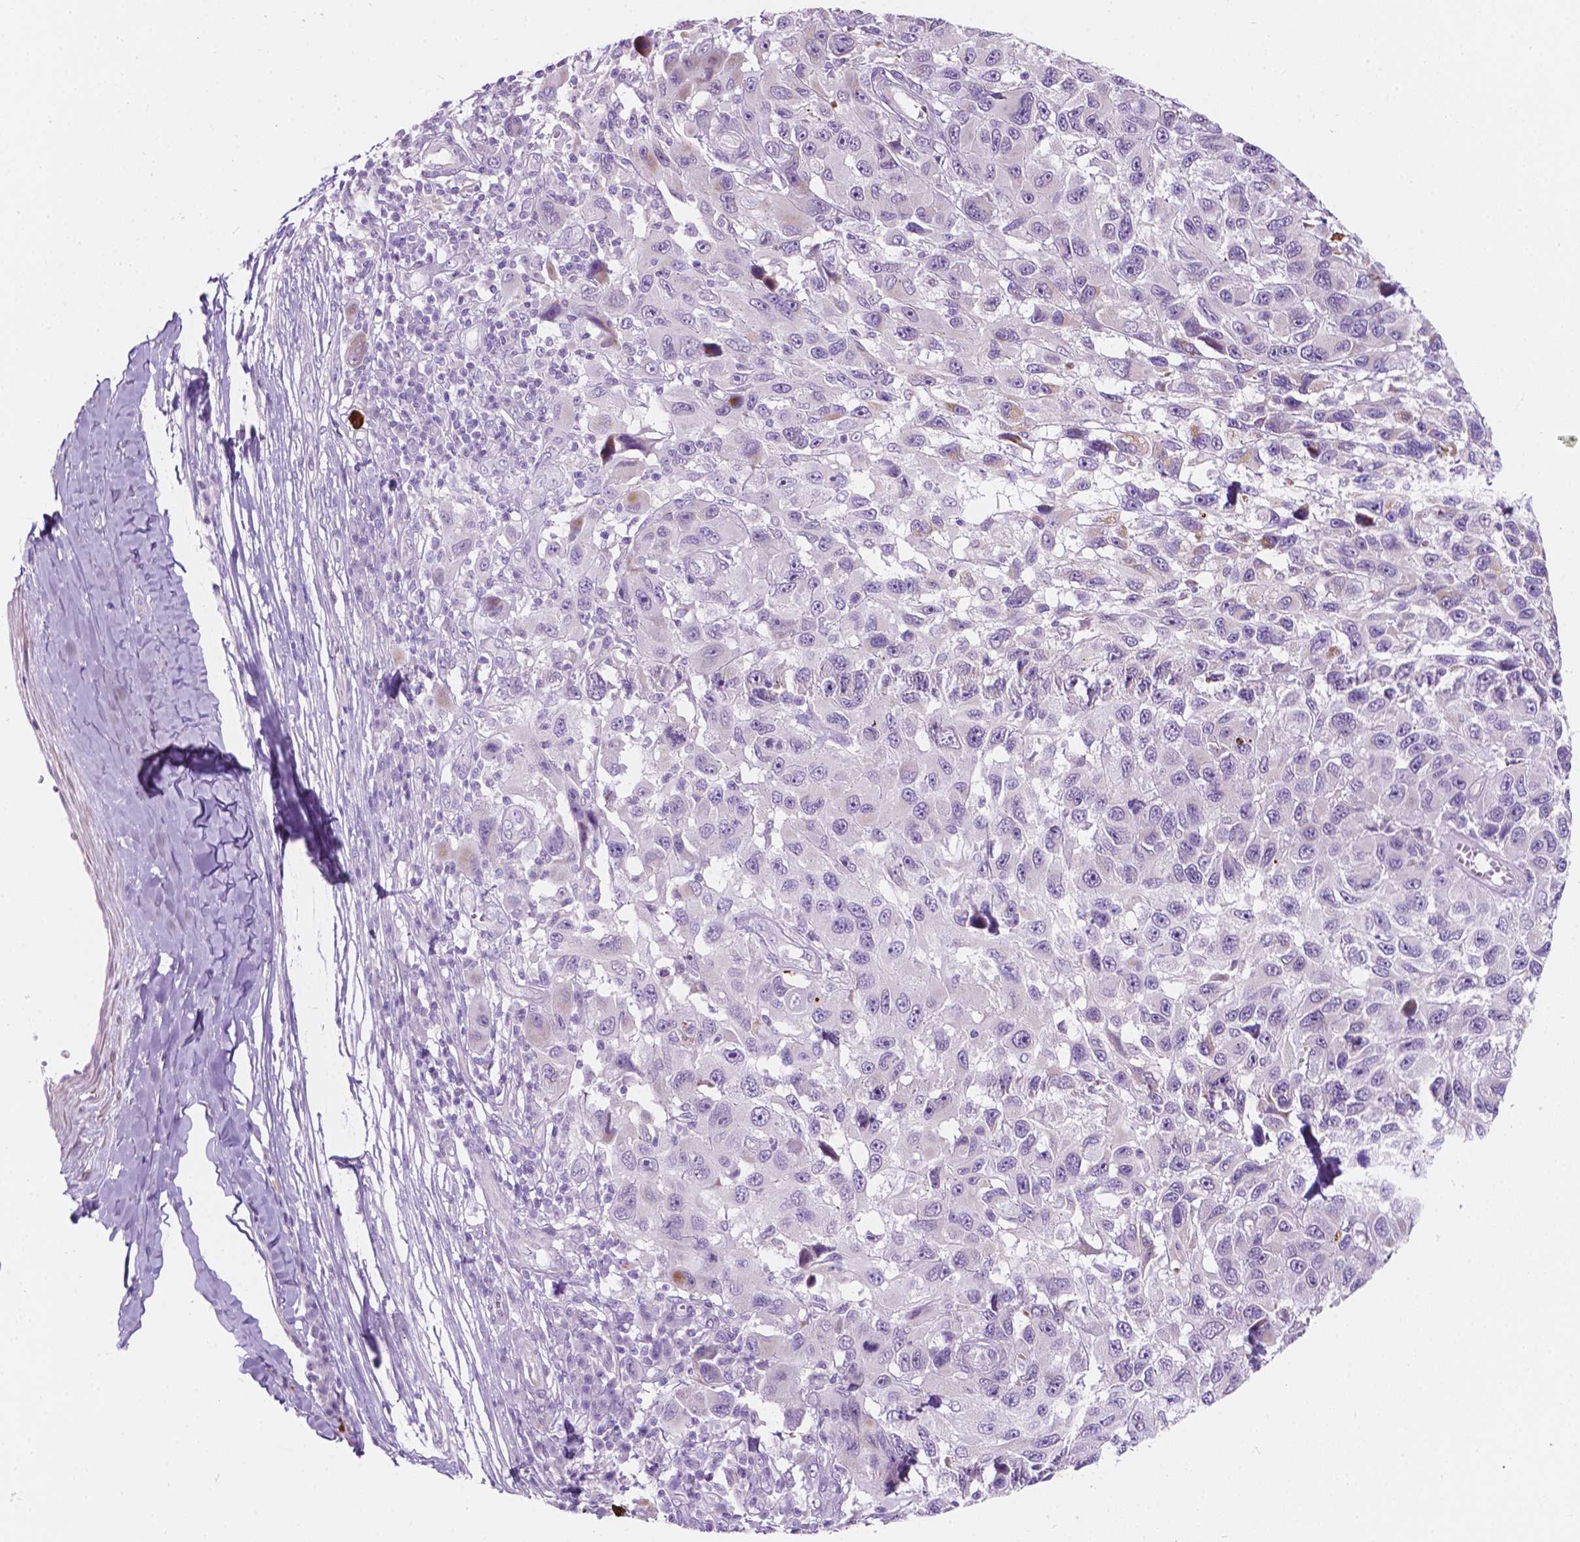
{"staining": {"intensity": "negative", "quantity": "none", "location": "none"}, "tissue": "melanoma", "cell_type": "Tumor cells", "image_type": "cancer", "snomed": [{"axis": "morphology", "description": "Malignant melanoma, NOS"}, {"axis": "topography", "description": "Skin"}], "caption": "Melanoma stained for a protein using immunohistochemistry (IHC) exhibits no staining tumor cells.", "gene": "NOS1AP", "patient": {"sex": "male", "age": 53}}